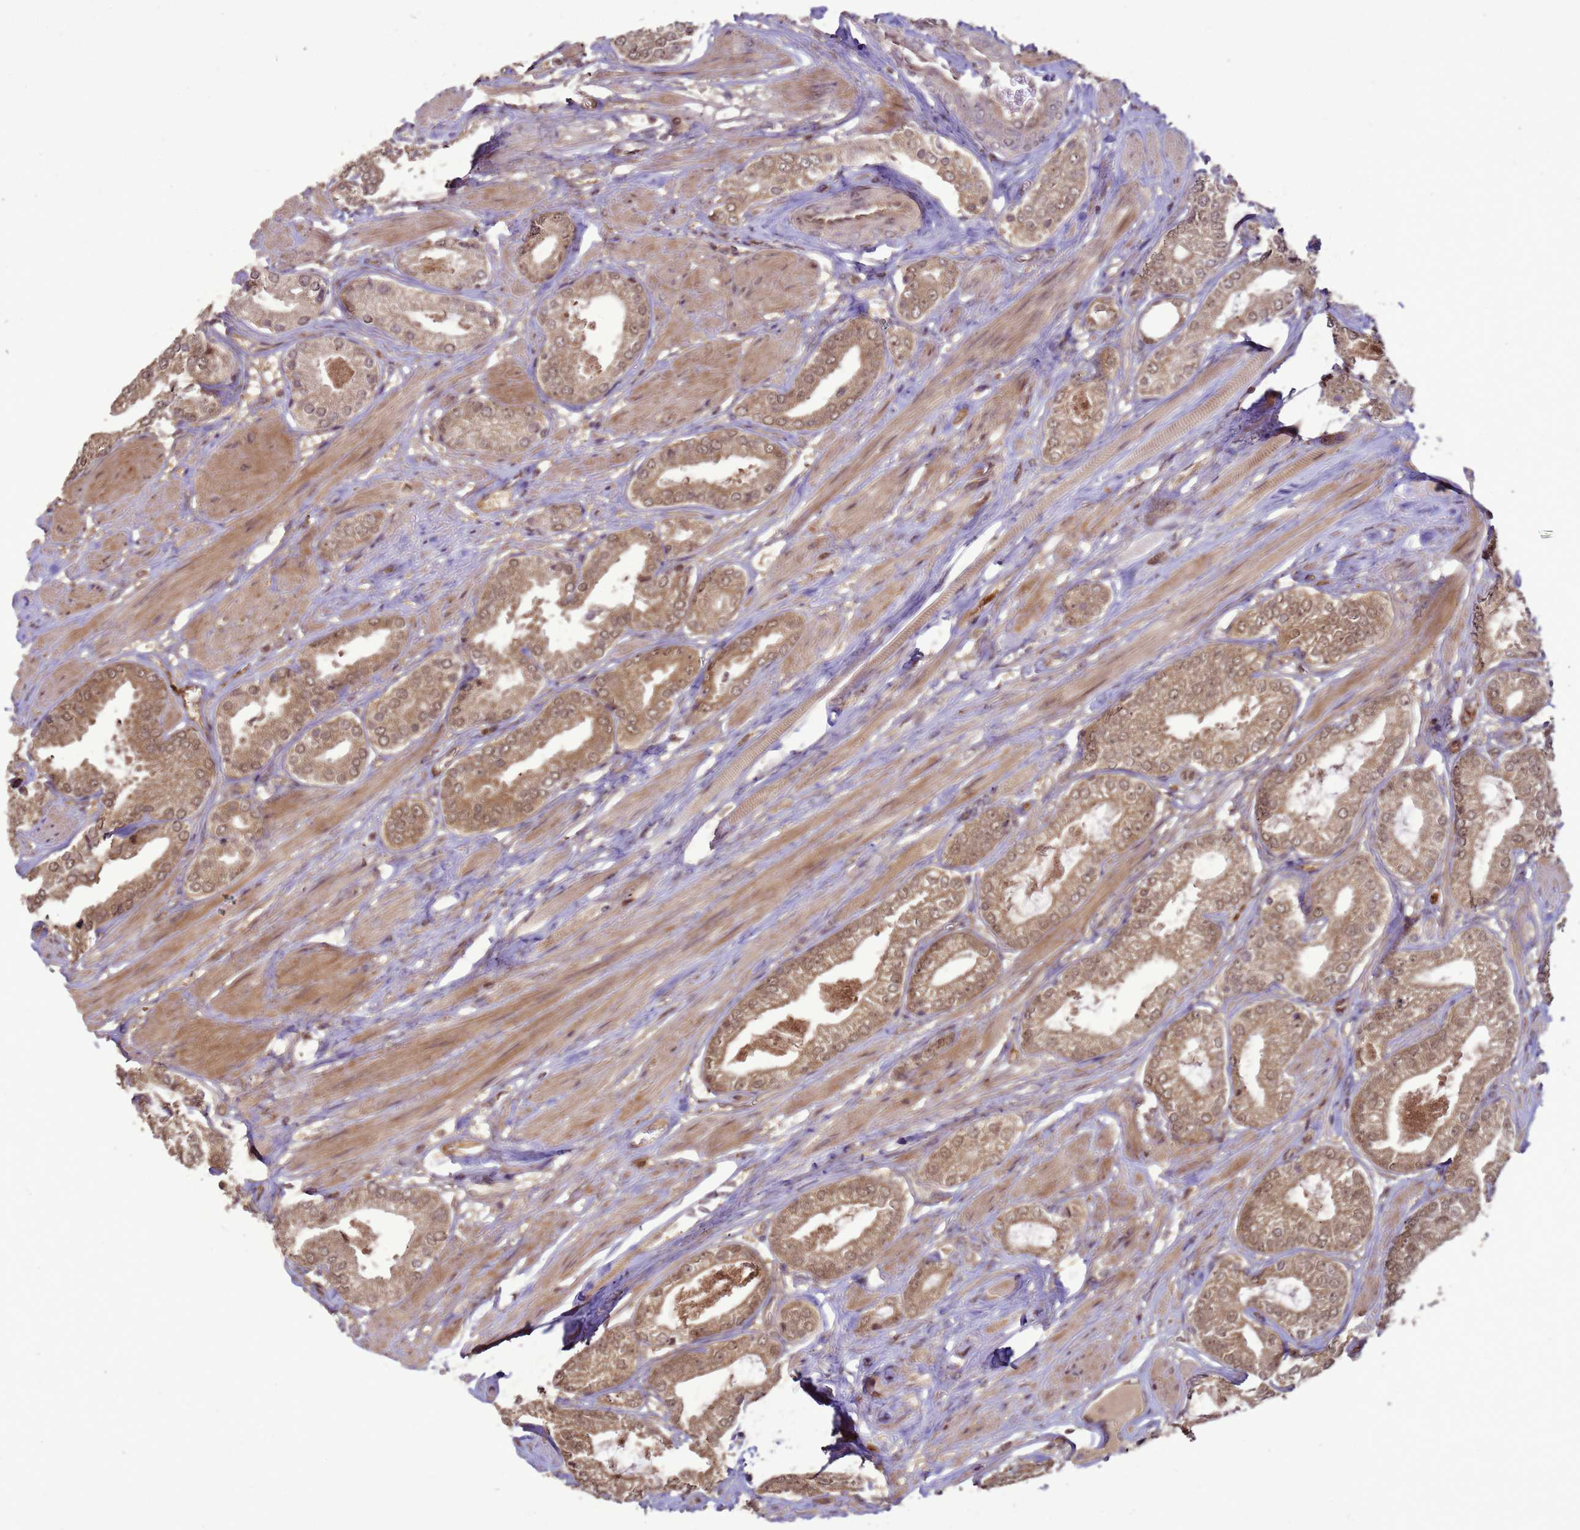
{"staining": {"intensity": "moderate", "quantity": ">75%", "location": "cytoplasmic/membranous,nuclear"}, "tissue": "prostate cancer", "cell_type": "Tumor cells", "image_type": "cancer", "snomed": [{"axis": "morphology", "description": "Adenocarcinoma, High grade"}, {"axis": "topography", "description": "Prostate and seminal vesicle, NOS"}], "caption": "A brown stain highlights moderate cytoplasmic/membranous and nuclear staining of a protein in human high-grade adenocarcinoma (prostate) tumor cells.", "gene": "CRBN", "patient": {"sex": "male", "age": 64}}